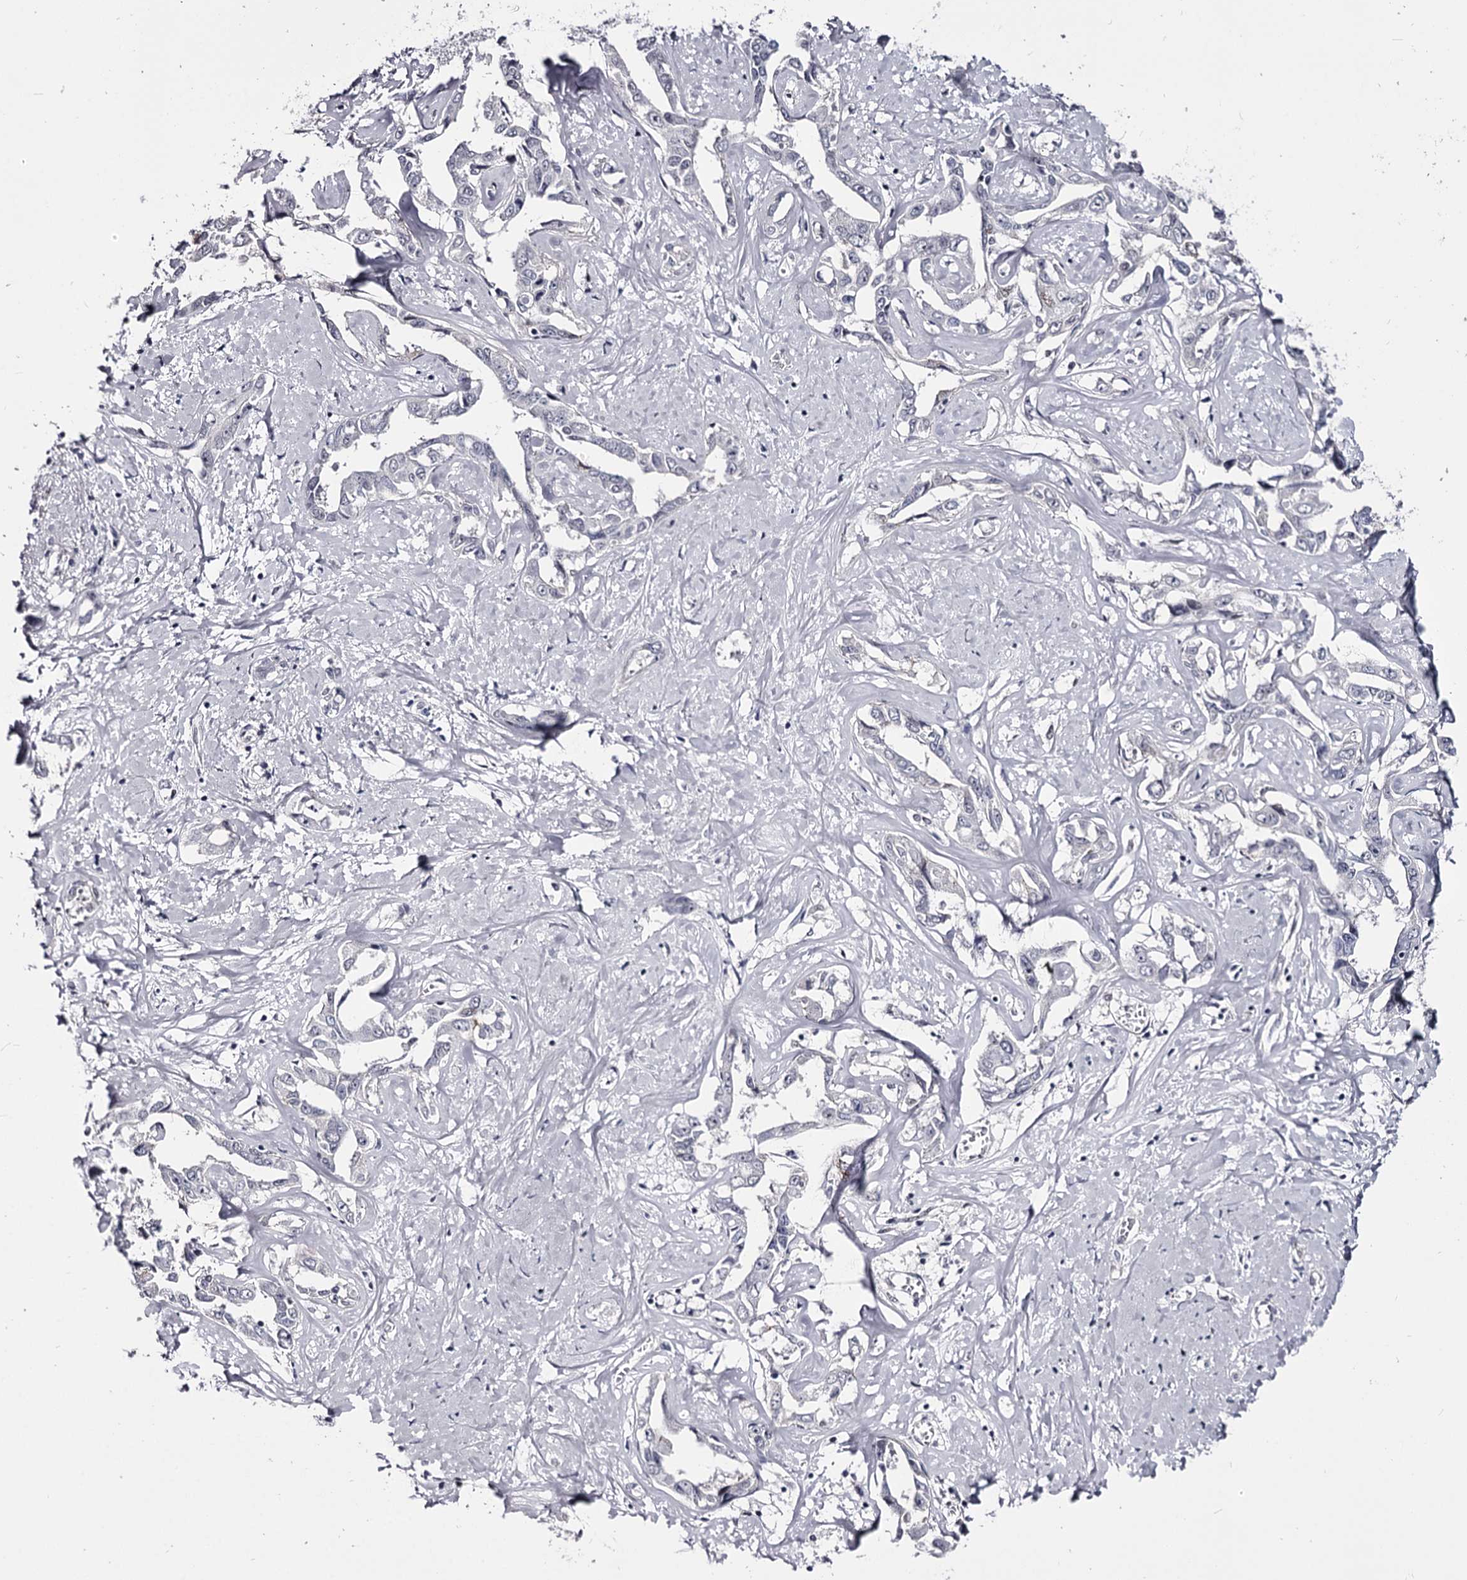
{"staining": {"intensity": "negative", "quantity": "none", "location": "none"}, "tissue": "liver cancer", "cell_type": "Tumor cells", "image_type": "cancer", "snomed": [{"axis": "morphology", "description": "Cholangiocarcinoma"}, {"axis": "topography", "description": "Liver"}], "caption": "Liver cancer stained for a protein using immunohistochemistry (IHC) exhibits no staining tumor cells.", "gene": "OVOL2", "patient": {"sex": "male", "age": 59}}